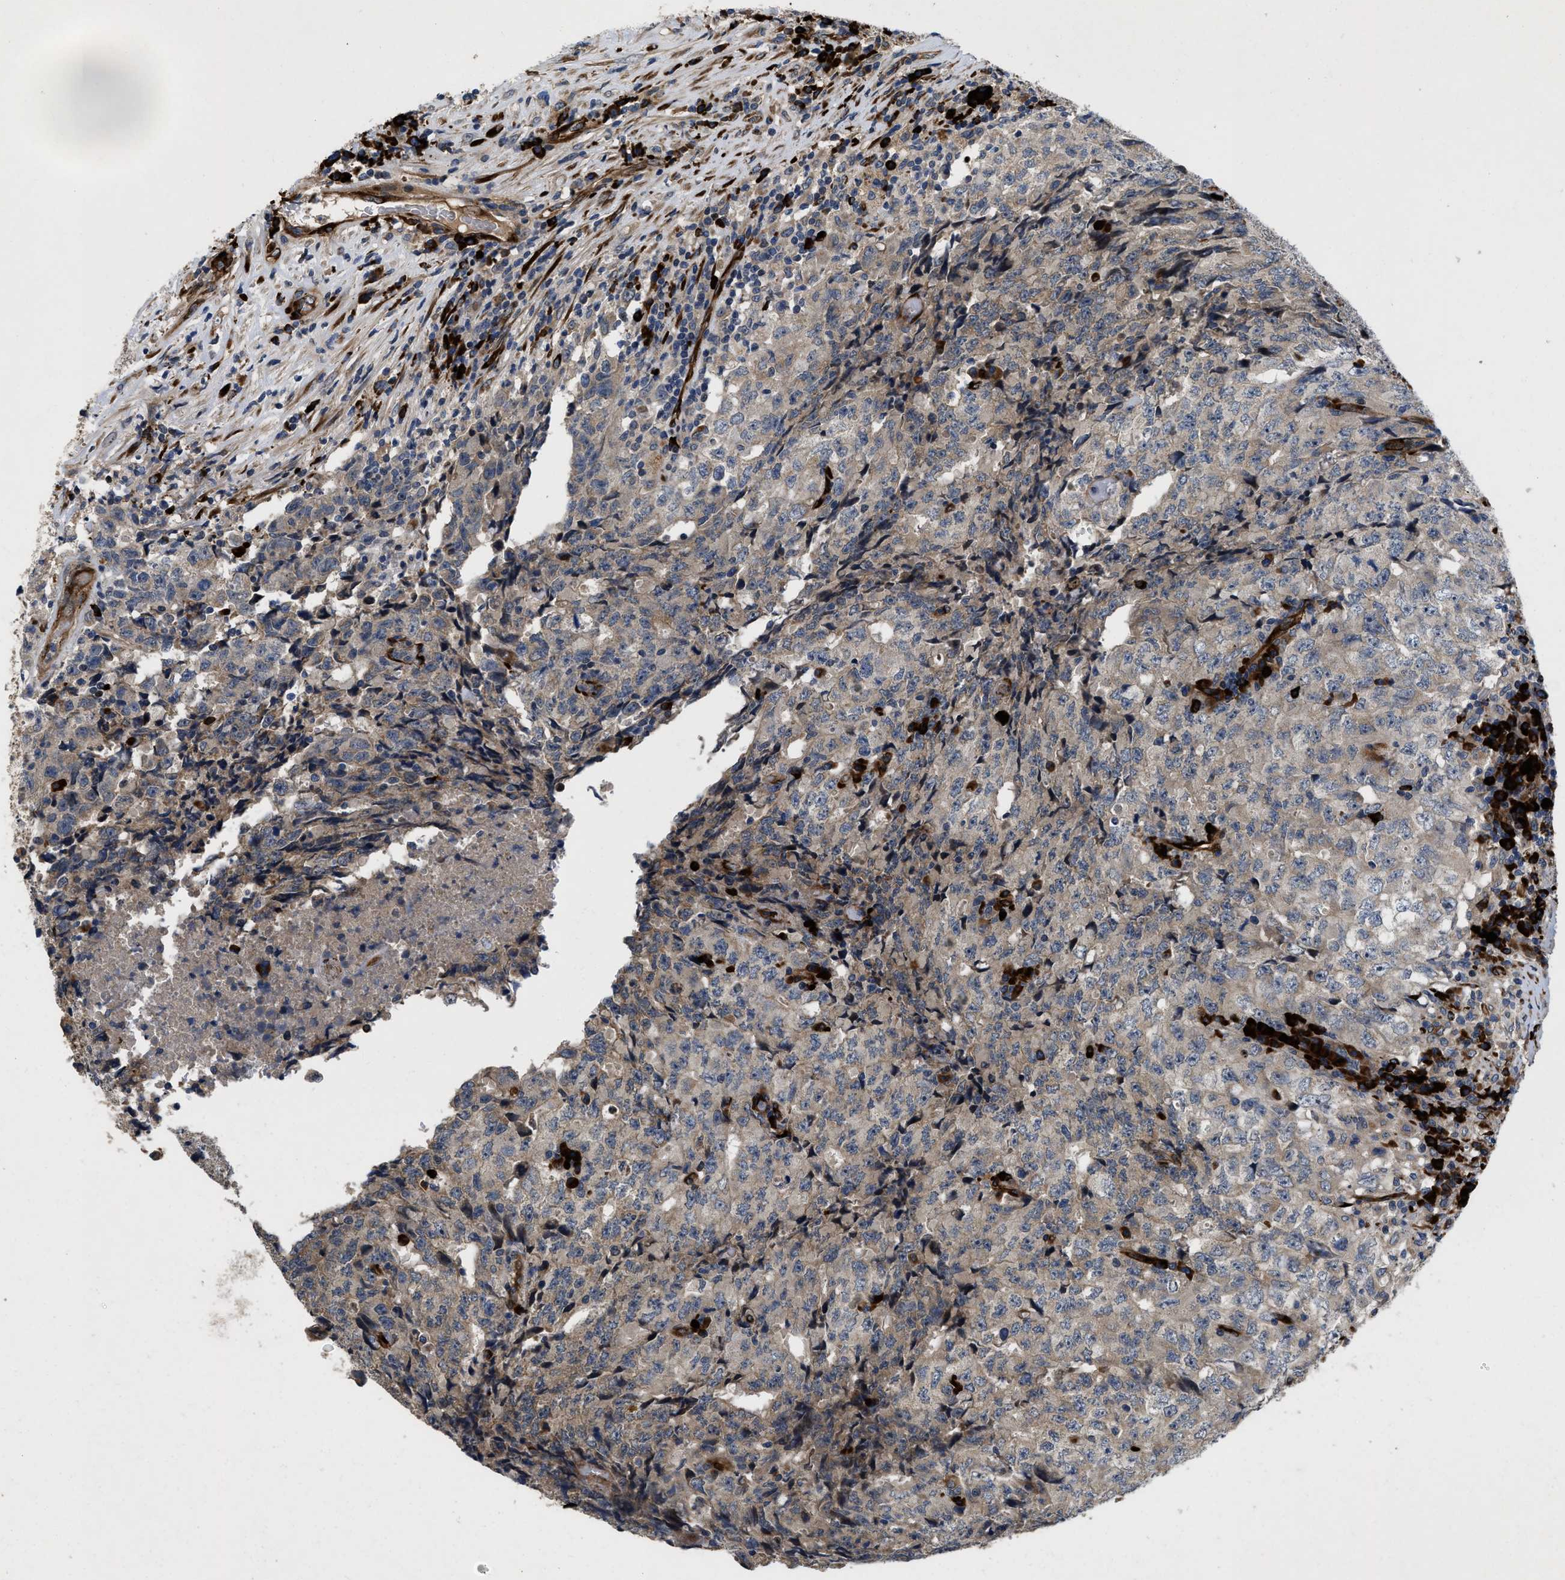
{"staining": {"intensity": "weak", "quantity": "<25%", "location": "cytoplasmic/membranous"}, "tissue": "testis cancer", "cell_type": "Tumor cells", "image_type": "cancer", "snomed": [{"axis": "morphology", "description": "Necrosis, NOS"}, {"axis": "morphology", "description": "Carcinoma, Embryonal, NOS"}, {"axis": "topography", "description": "Testis"}], "caption": "Micrograph shows no significant protein positivity in tumor cells of testis embryonal carcinoma.", "gene": "HSPA12B", "patient": {"sex": "male", "age": 19}}